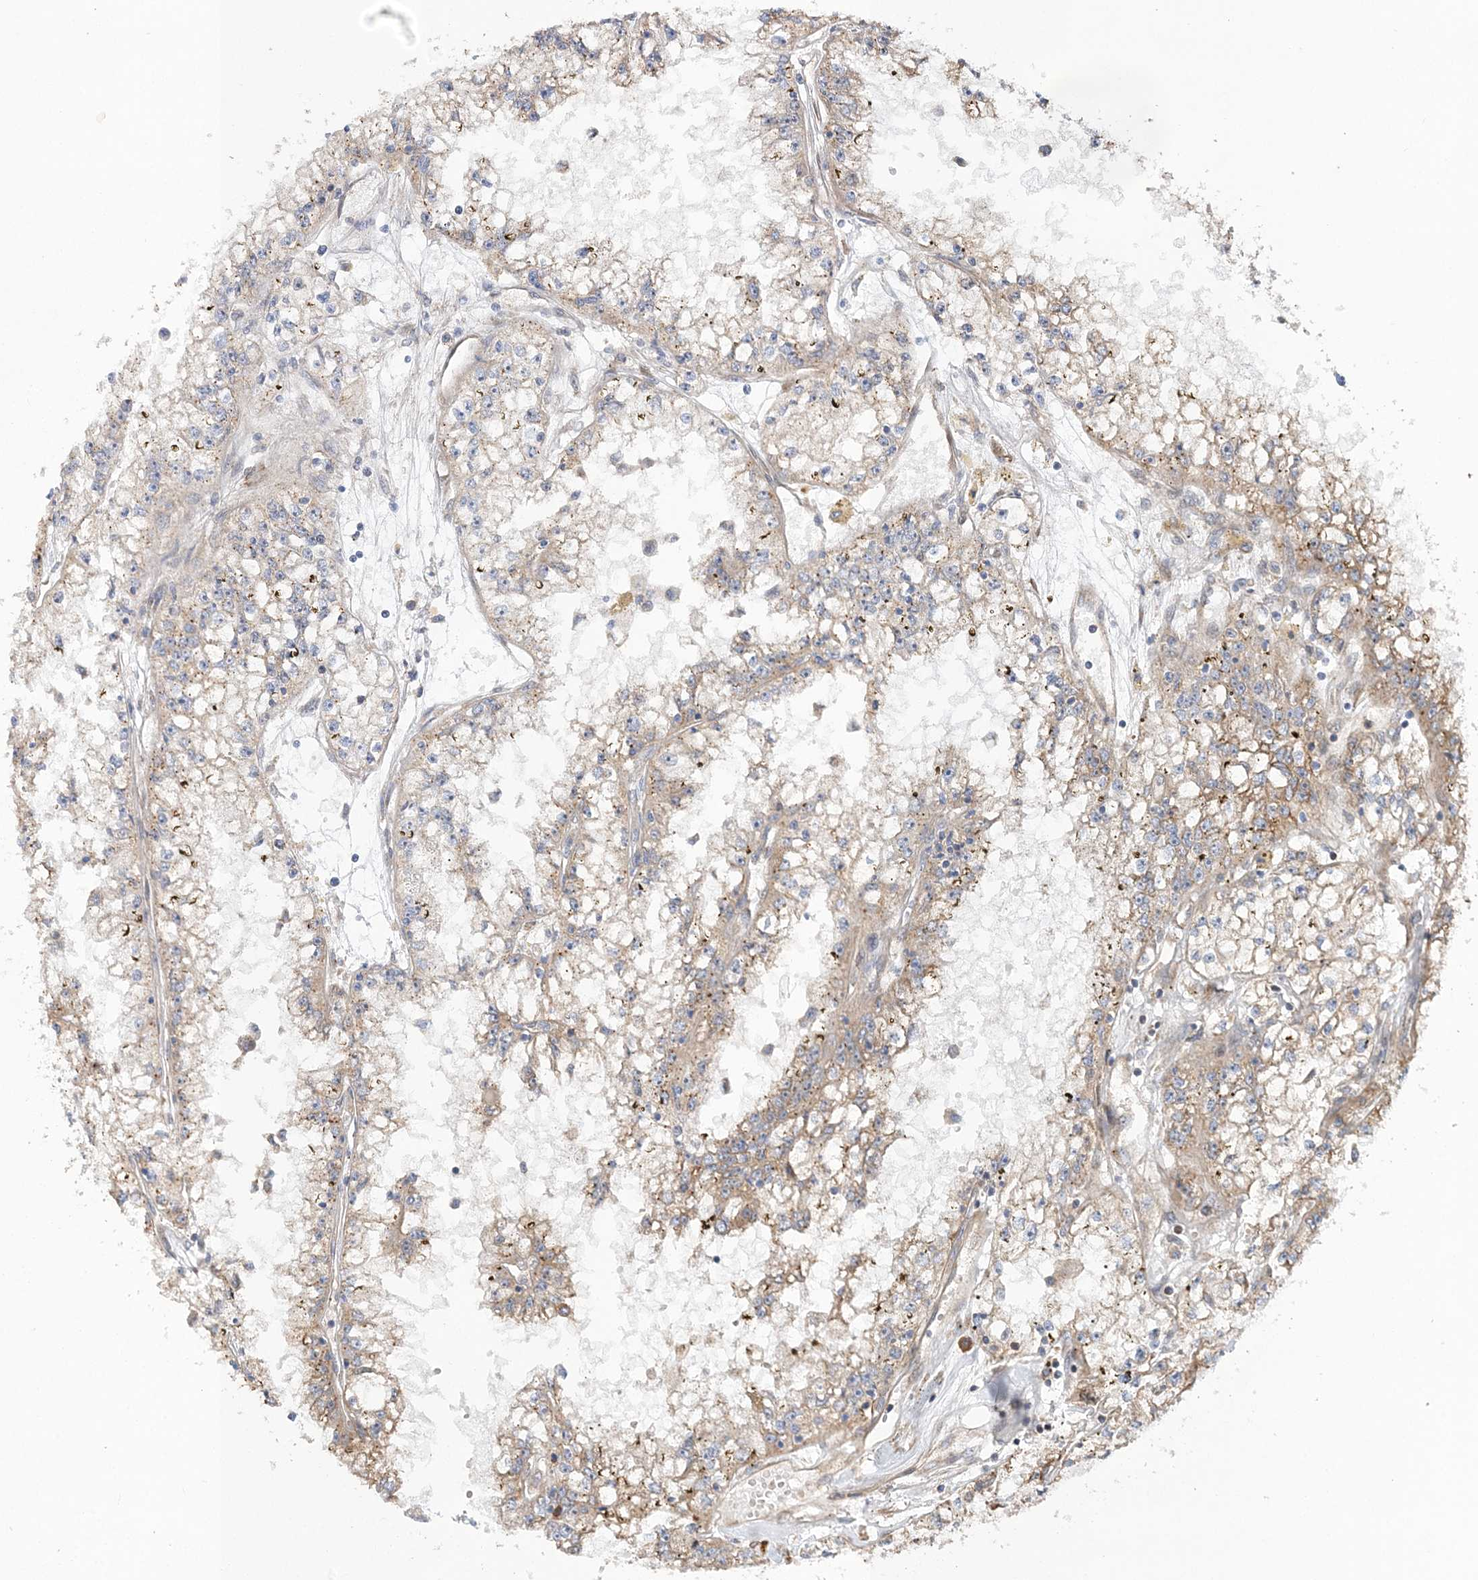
{"staining": {"intensity": "weak", "quantity": "25%-75%", "location": "cytoplasmic/membranous"}, "tissue": "renal cancer", "cell_type": "Tumor cells", "image_type": "cancer", "snomed": [{"axis": "morphology", "description": "Adenocarcinoma, NOS"}, {"axis": "topography", "description": "Kidney"}], "caption": "Immunohistochemical staining of human renal cancer reveals low levels of weak cytoplasmic/membranous protein positivity in about 25%-75% of tumor cells.", "gene": "ZFYVE16", "patient": {"sex": "male", "age": 56}}